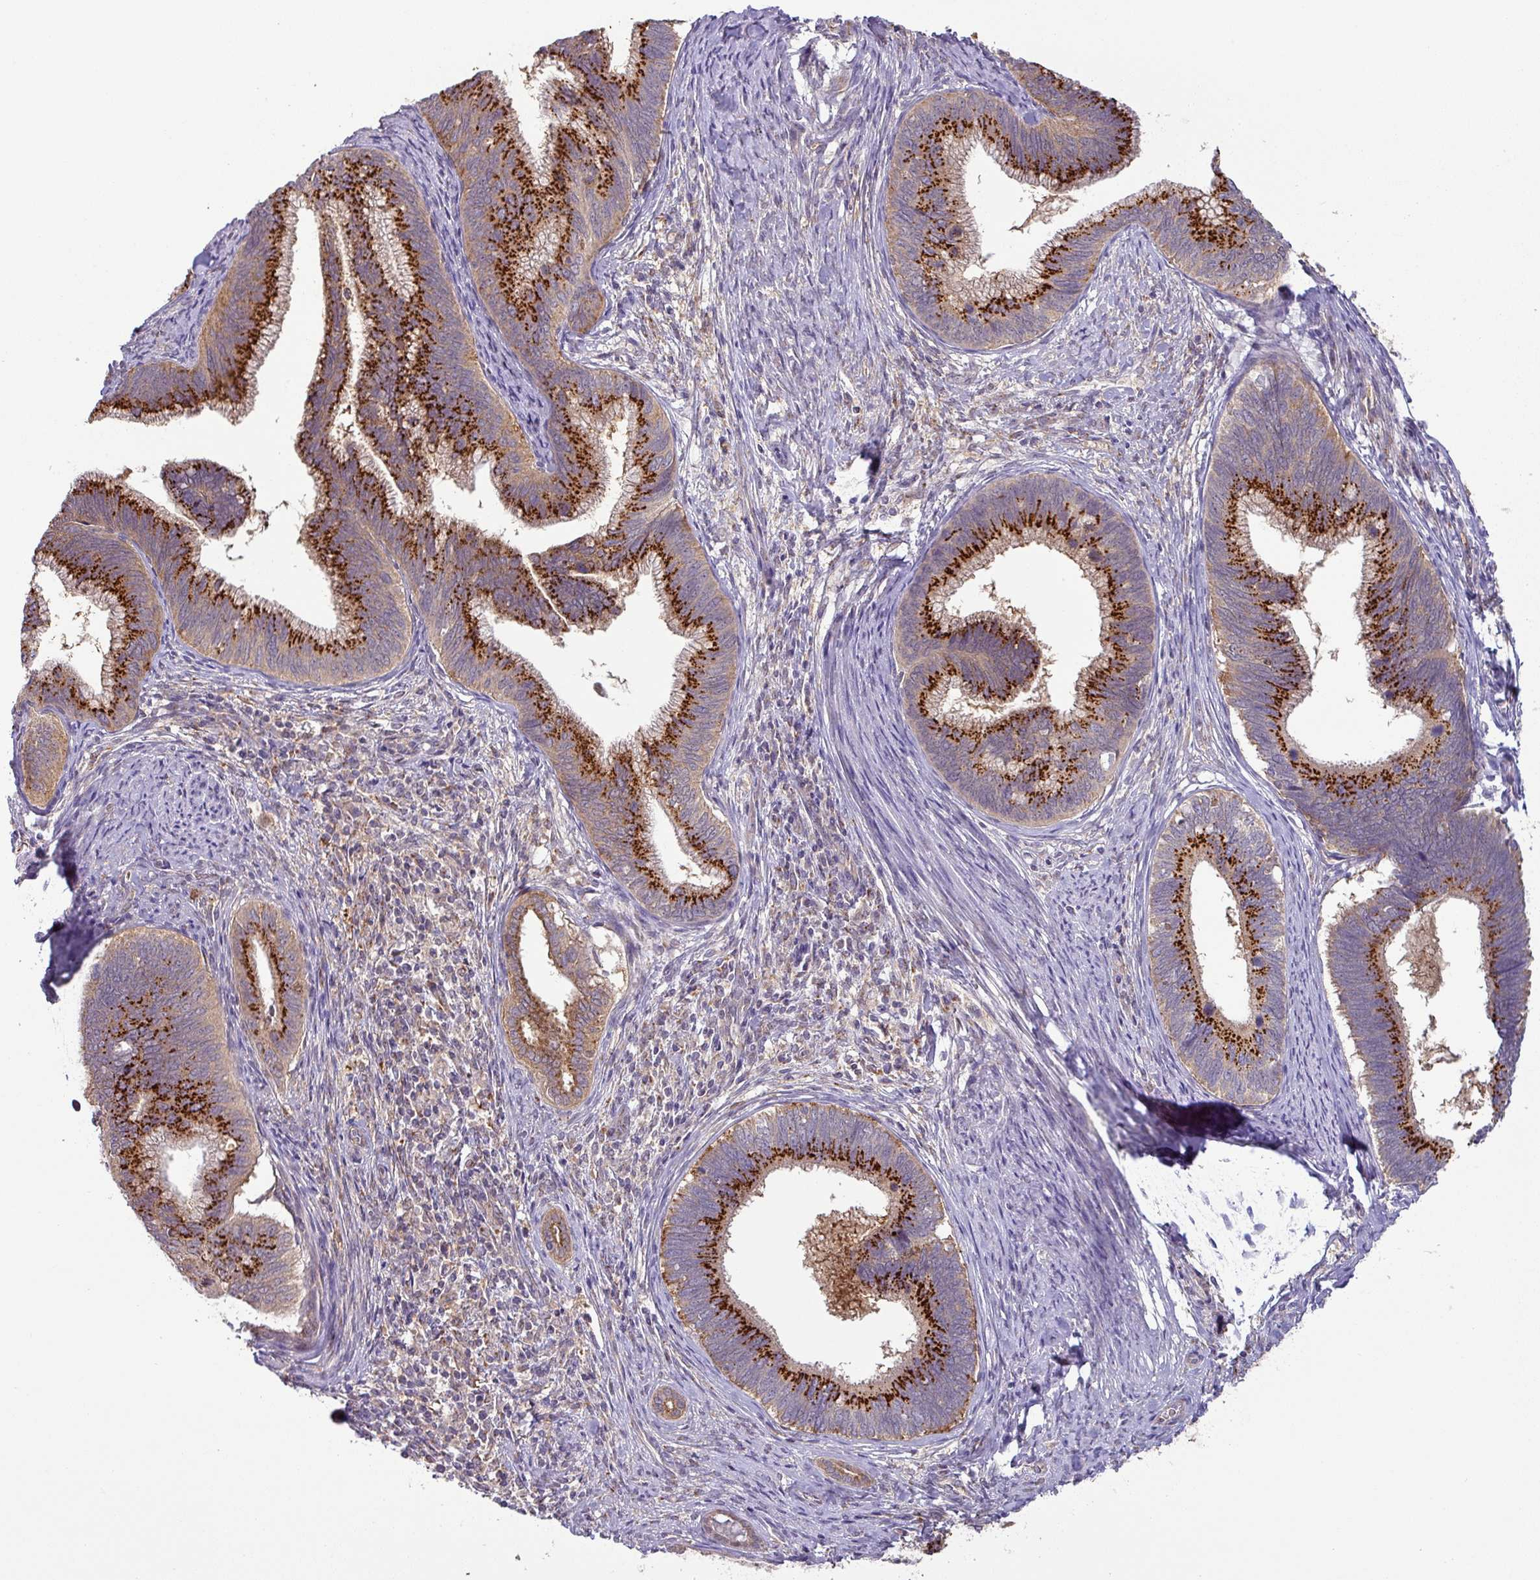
{"staining": {"intensity": "strong", "quantity": ">75%", "location": "cytoplasmic/membranous"}, "tissue": "cervical cancer", "cell_type": "Tumor cells", "image_type": "cancer", "snomed": [{"axis": "morphology", "description": "Adenocarcinoma, NOS"}, {"axis": "topography", "description": "Cervix"}], "caption": "Protein expression analysis of human cervical cancer (adenocarcinoma) reveals strong cytoplasmic/membranous staining in about >75% of tumor cells.", "gene": "GALNT12", "patient": {"sex": "female", "age": 42}}